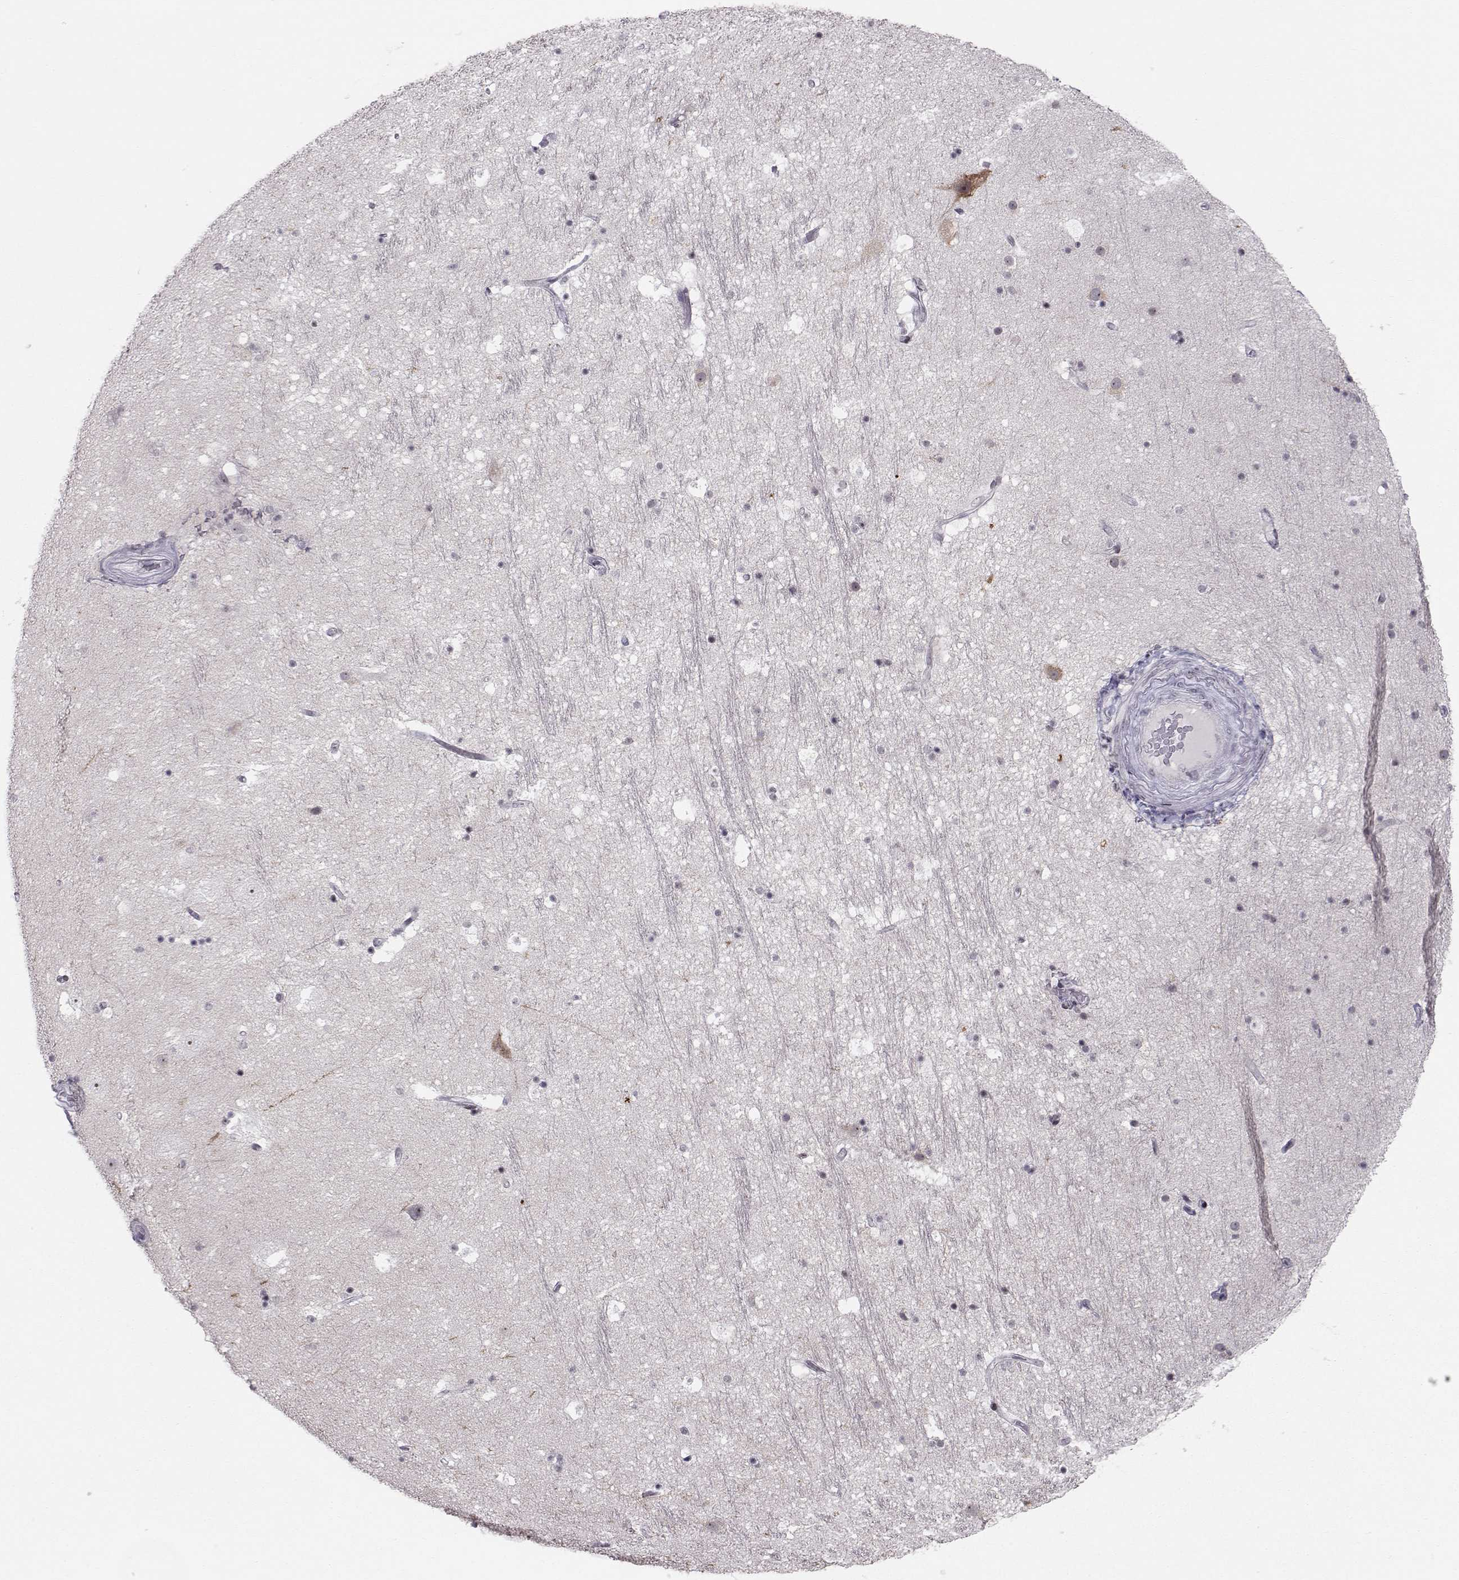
{"staining": {"intensity": "negative", "quantity": "none", "location": "none"}, "tissue": "hippocampus", "cell_type": "Glial cells", "image_type": "normal", "snomed": [{"axis": "morphology", "description": "Normal tissue, NOS"}, {"axis": "topography", "description": "Hippocampus"}], "caption": "Immunohistochemical staining of benign human hippocampus exhibits no significant positivity in glial cells.", "gene": "MARCHF4", "patient": {"sex": "male", "age": 51}}